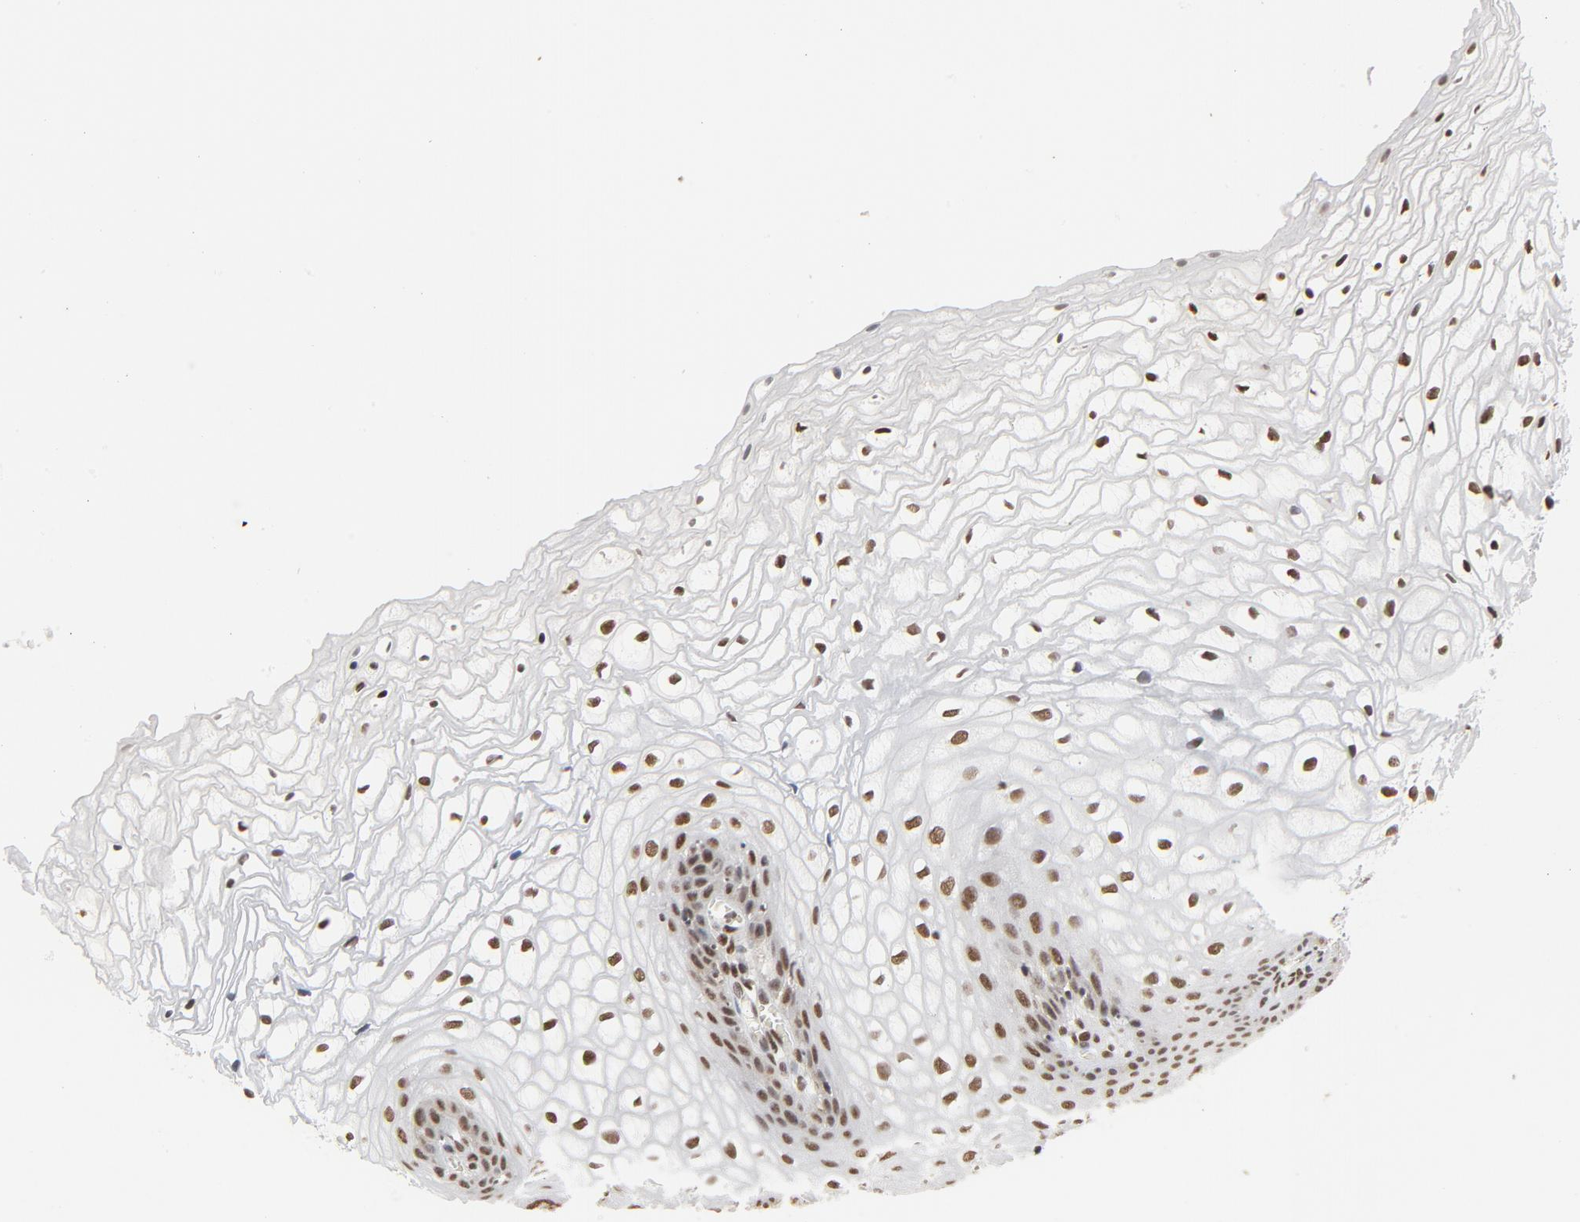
{"staining": {"intensity": "moderate", "quantity": ">75%", "location": "nuclear"}, "tissue": "vagina", "cell_type": "Squamous epithelial cells", "image_type": "normal", "snomed": [{"axis": "morphology", "description": "Normal tissue, NOS"}, {"axis": "topography", "description": "Vagina"}], "caption": "IHC (DAB (3,3'-diaminobenzidine)) staining of benign human vagina displays moderate nuclear protein expression in approximately >75% of squamous epithelial cells.", "gene": "MRE11", "patient": {"sex": "female", "age": 34}}